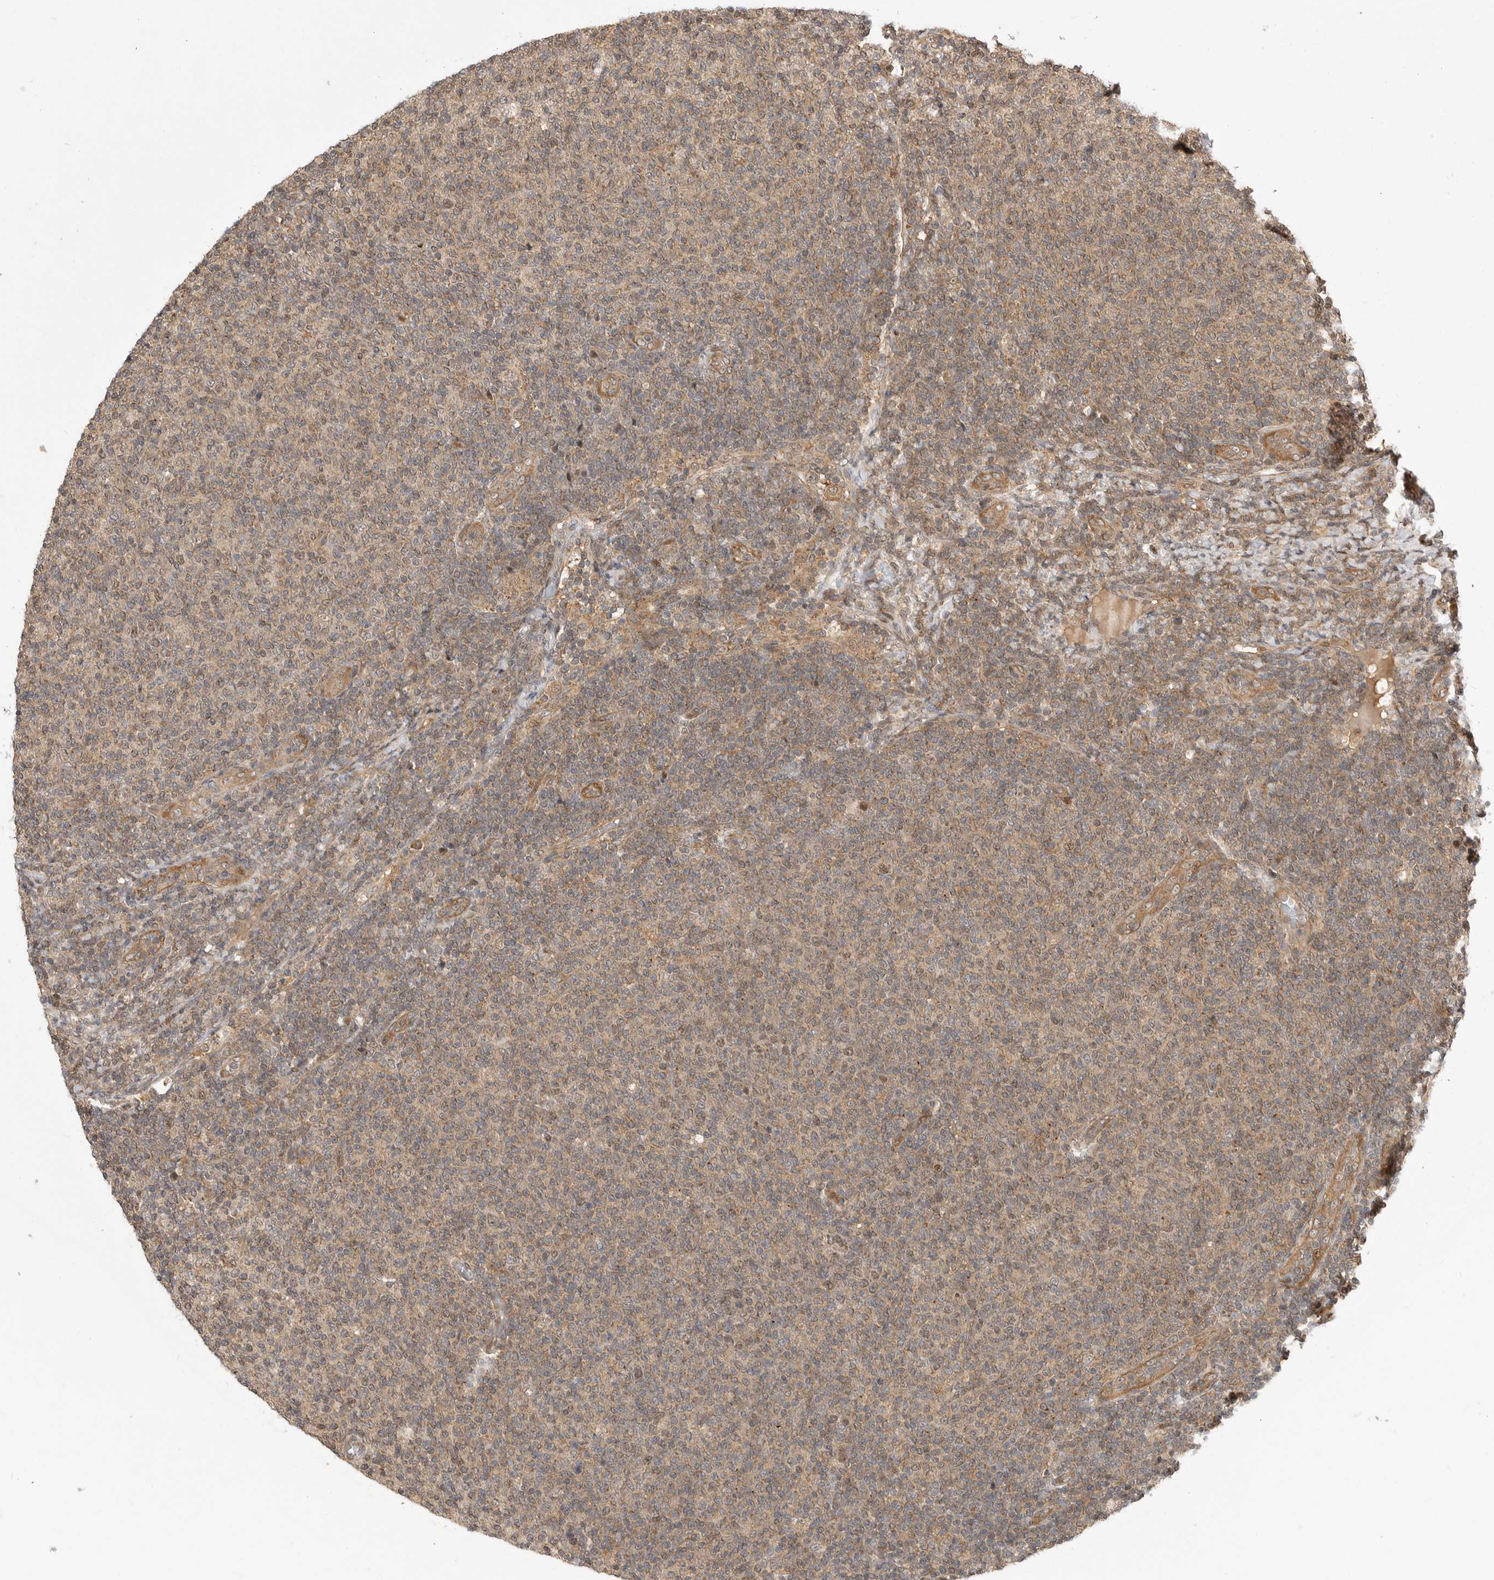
{"staining": {"intensity": "weak", "quantity": "25%-75%", "location": "cytoplasmic/membranous"}, "tissue": "lymphoma", "cell_type": "Tumor cells", "image_type": "cancer", "snomed": [{"axis": "morphology", "description": "Malignant lymphoma, non-Hodgkin's type, Low grade"}, {"axis": "topography", "description": "Lymph node"}], "caption": "Tumor cells display low levels of weak cytoplasmic/membranous positivity in approximately 25%-75% of cells in malignant lymphoma, non-Hodgkin's type (low-grade).", "gene": "ADPRS", "patient": {"sex": "male", "age": 66}}